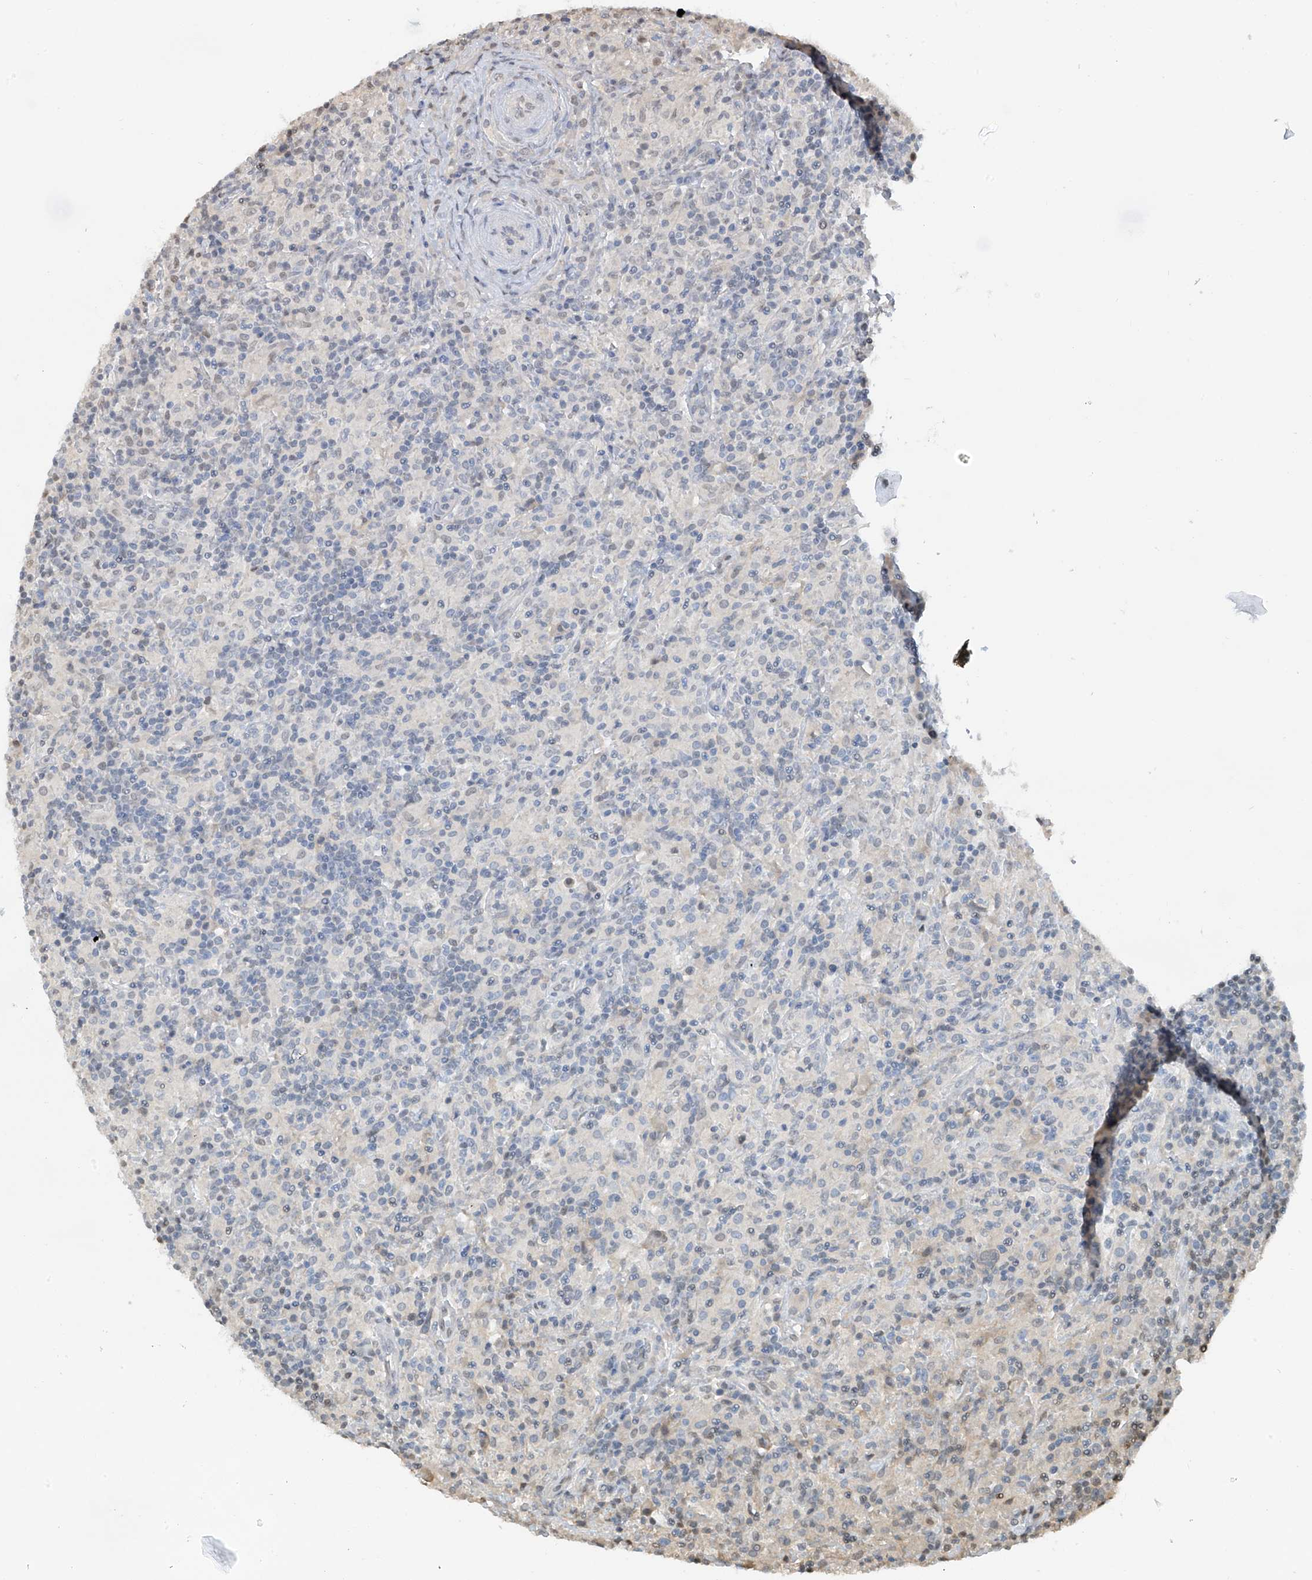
{"staining": {"intensity": "negative", "quantity": "none", "location": "none"}, "tissue": "lymphoma", "cell_type": "Tumor cells", "image_type": "cancer", "snomed": [{"axis": "morphology", "description": "Hodgkin's disease, NOS"}, {"axis": "topography", "description": "Lymph node"}], "caption": "DAB (3,3'-diaminobenzidine) immunohistochemical staining of human Hodgkin's disease shows no significant positivity in tumor cells.", "gene": "PMM1", "patient": {"sex": "male", "age": 70}}